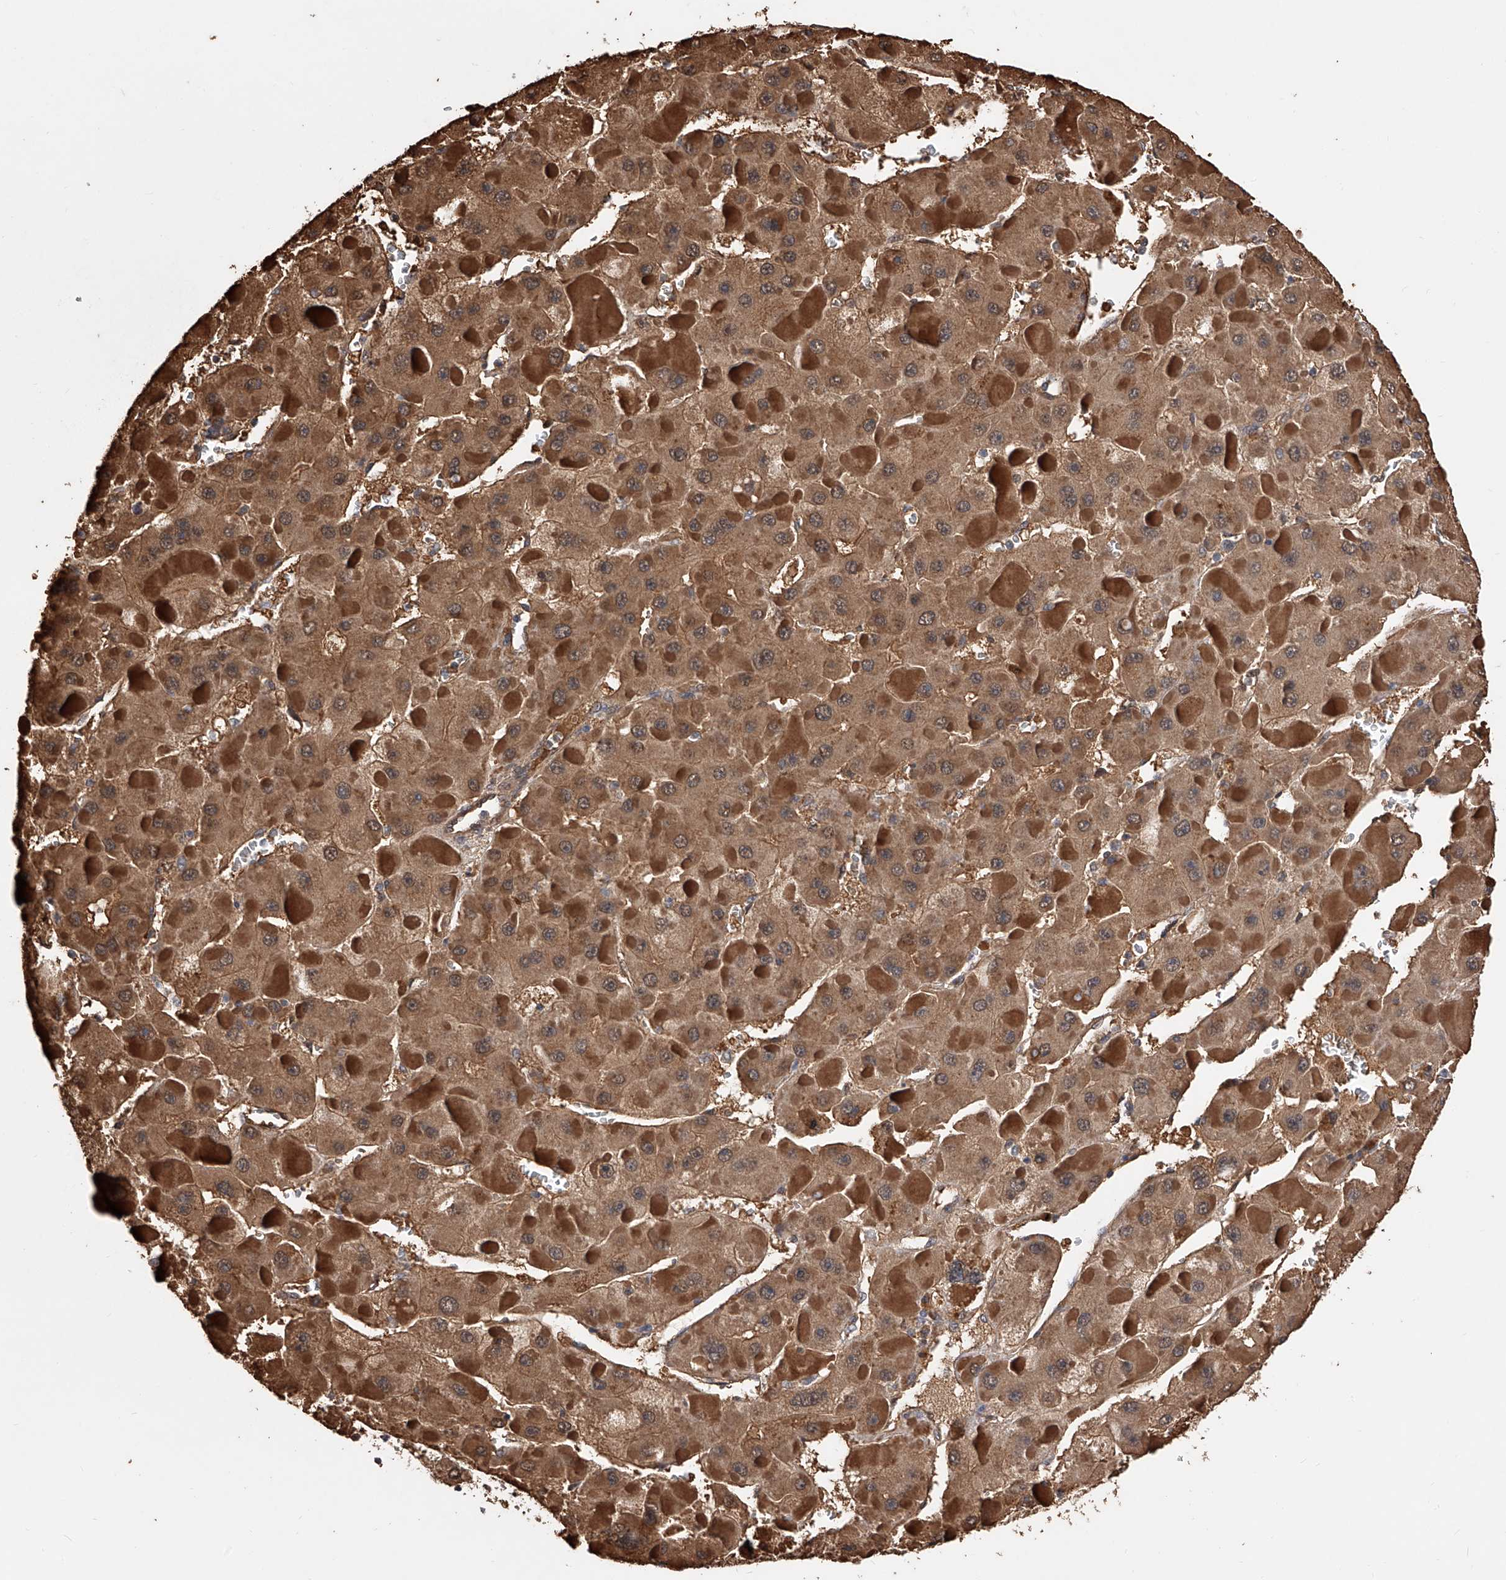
{"staining": {"intensity": "moderate", "quantity": ">75%", "location": "cytoplasmic/membranous"}, "tissue": "liver cancer", "cell_type": "Tumor cells", "image_type": "cancer", "snomed": [{"axis": "morphology", "description": "Carcinoma, Hepatocellular, NOS"}, {"axis": "topography", "description": "Liver"}], "caption": "This micrograph shows liver cancer stained with immunohistochemistry (IHC) to label a protein in brown. The cytoplasmic/membranous of tumor cells show moderate positivity for the protein. Nuclei are counter-stained blue.", "gene": "GMDS", "patient": {"sex": "female", "age": 73}}